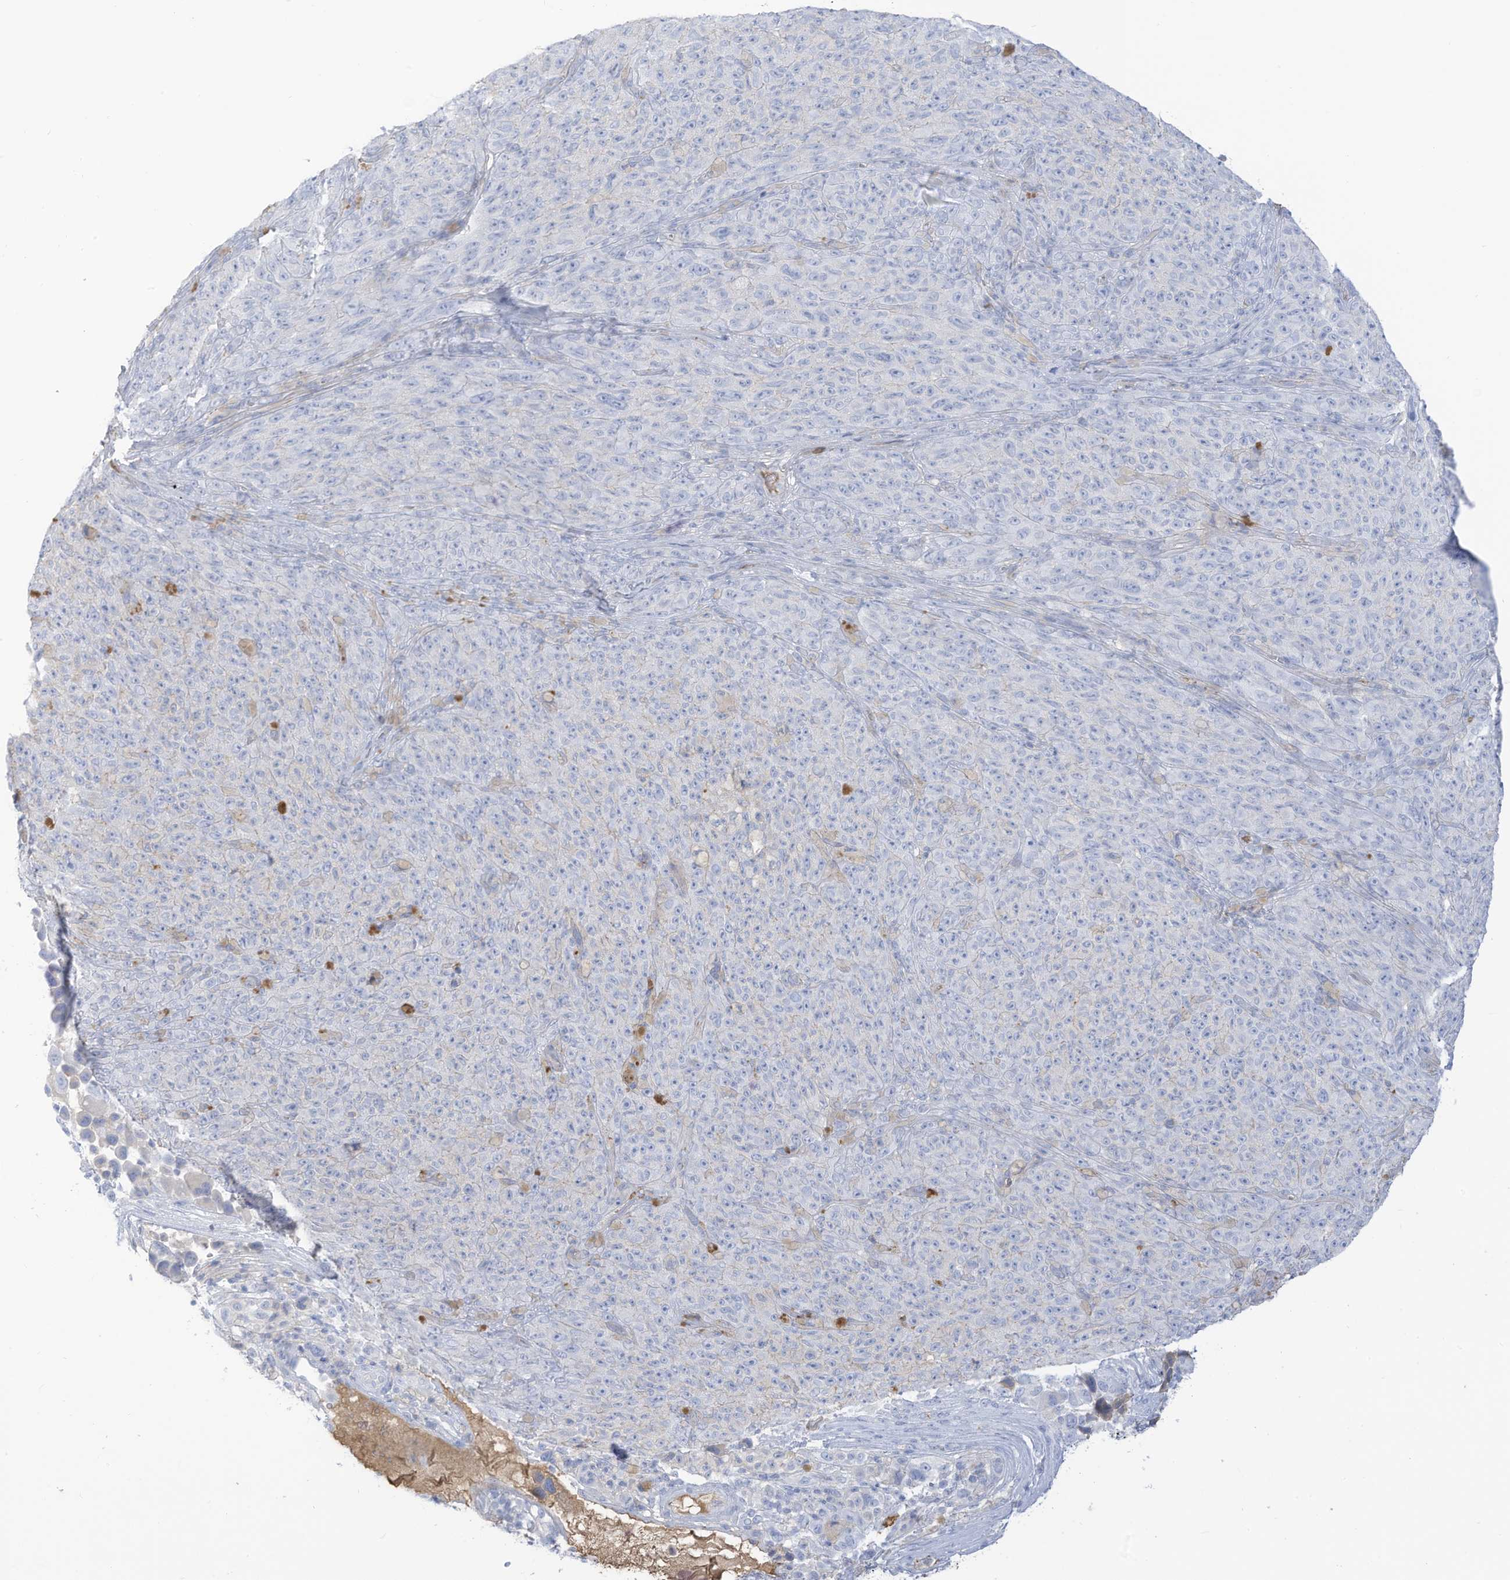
{"staining": {"intensity": "negative", "quantity": "none", "location": "none"}, "tissue": "melanoma", "cell_type": "Tumor cells", "image_type": "cancer", "snomed": [{"axis": "morphology", "description": "Malignant melanoma, NOS"}, {"axis": "topography", "description": "Skin"}], "caption": "This is an IHC histopathology image of malignant melanoma. There is no positivity in tumor cells.", "gene": "HSD17B13", "patient": {"sex": "female", "age": 82}}